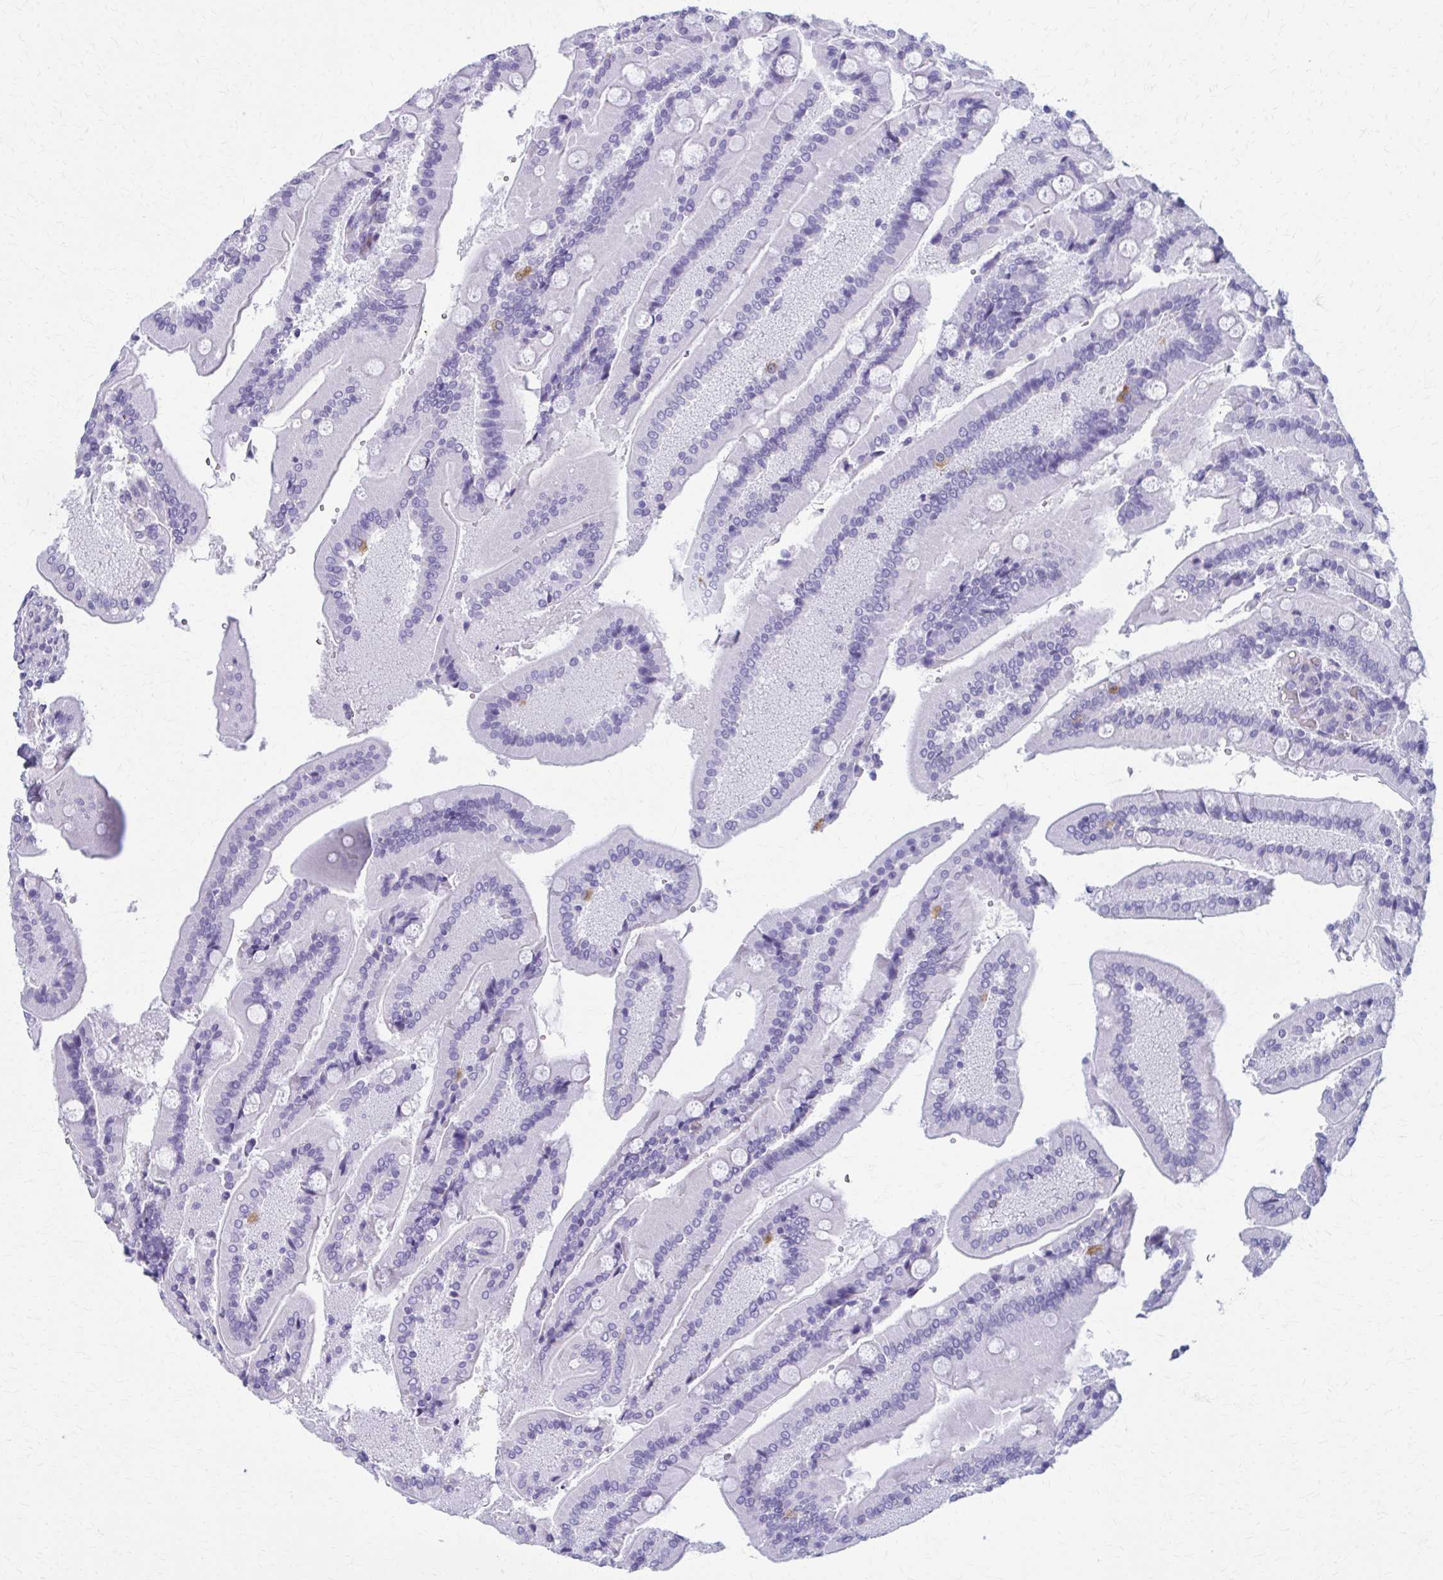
{"staining": {"intensity": "strong", "quantity": "<25%", "location": "cytoplasmic/membranous"}, "tissue": "duodenum", "cell_type": "Glandular cells", "image_type": "normal", "snomed": [{"axis": "morphology", "description": "Normal tissue, NOS"}, {"axis": "topography", "description": "Duodenum"}], "caption": "The image displays staining of normal duodenum, revealing strong cytoplasmic/membranous protein staining (brown color) within glandular cells. (brown staining indicates protein expression, while blue staining denotes nuclei).", "gene": "MPLKIP", "patient": {"sex": "female", "age": 62}}